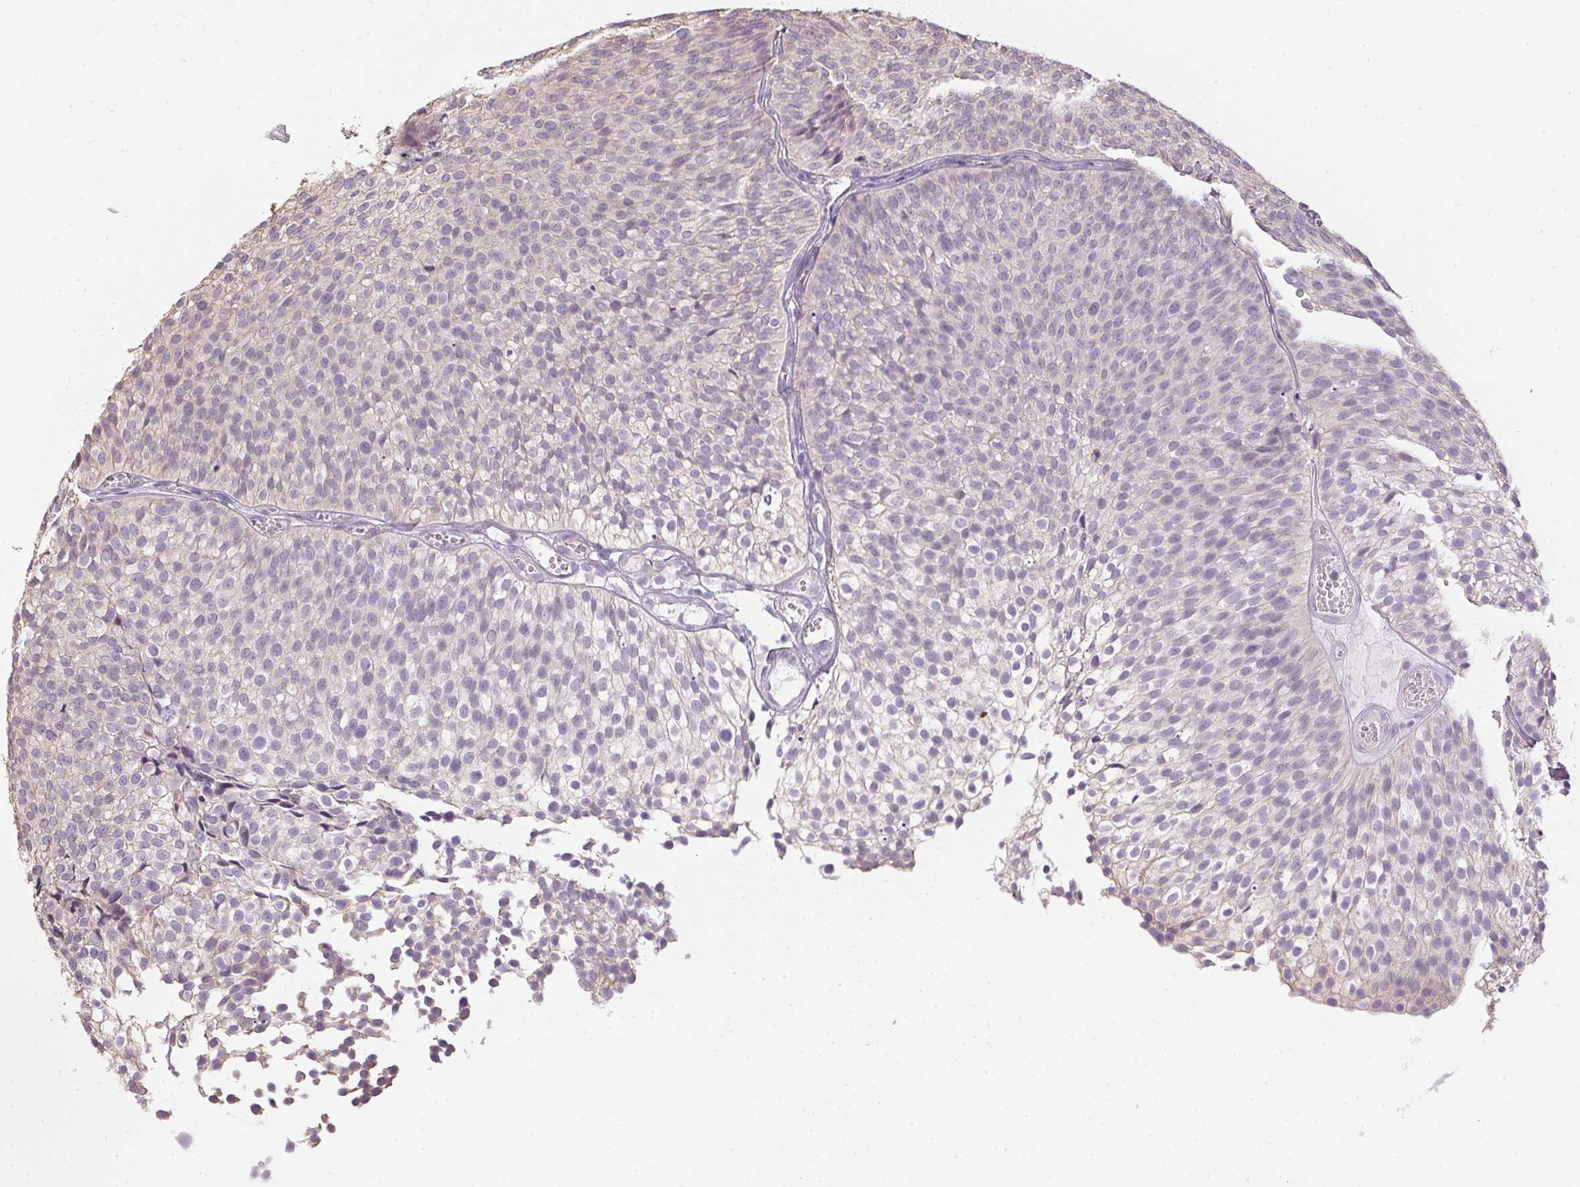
{"staining": {"intensity": "negative", "quantity": "none", "location": "none"}, "tissue": "urothelial cancer", "cell_type": "Tumor cells", "image_type": "cancer", "snomed": [{"axis": "morphology", "description": "Urothelial carcinoma, Low grade"}, {"axis": "topography", "description": "Urinary bladder"}], "caption": "A high-resolution micrograph shows IHC staining of urothelial cancer, which exhibits no significant expression in tumor cells.", "gene": "CTCFL", "patient": {"sex": "male", "age": 91}}